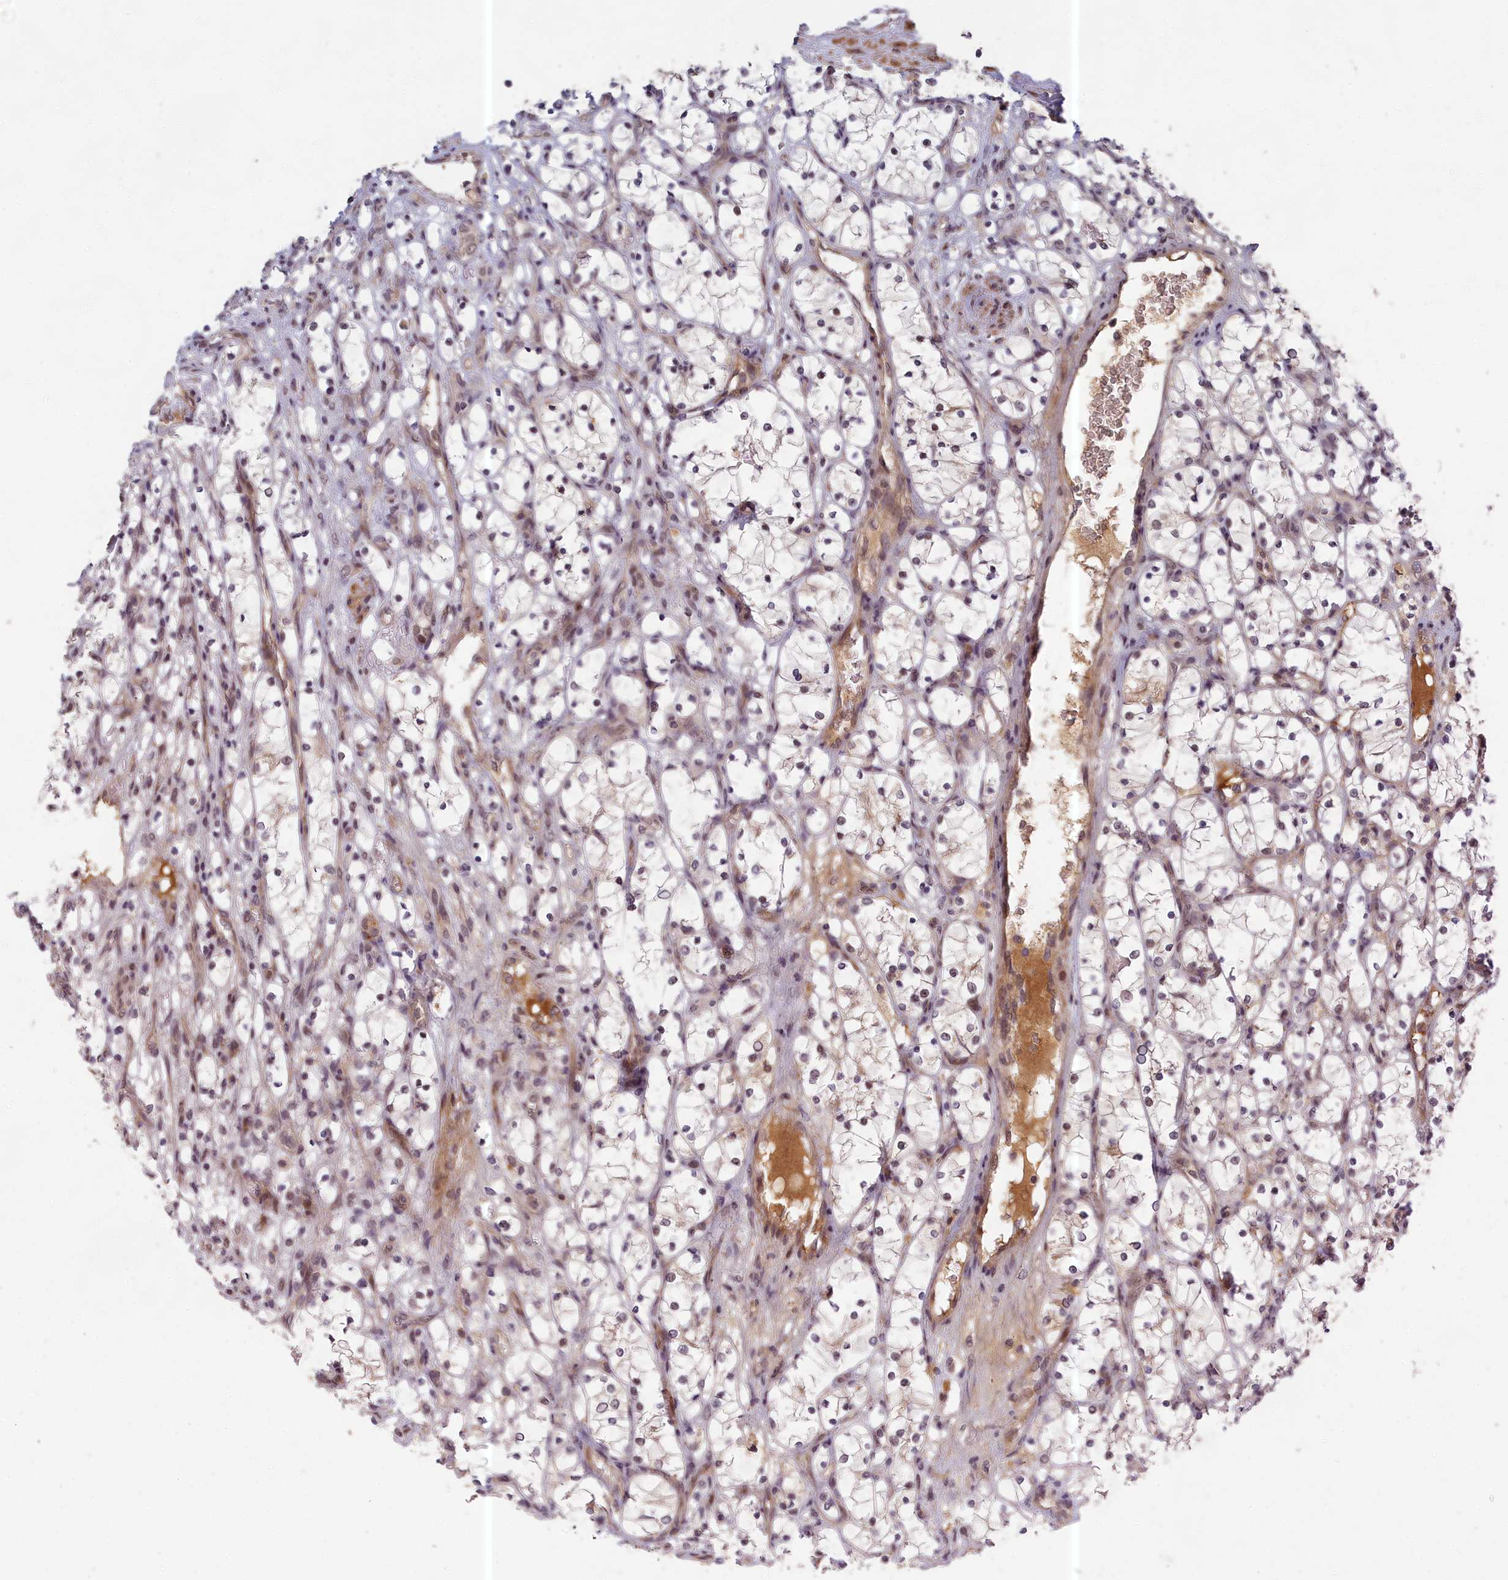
{"staining": {"intensity": "negative", "quantity": "none", "location": "none"}, "tissue": "renal cancer", "cell_type": "Tumor cells", "image_type": "cancer", "snomed": [{"axis": "morphology", "description": "Adenocarcinoma, NOS"}, {"axis": "topography", "description": "Kidney"}], "caption": "Adenocarcinoma (renal) was stained to show a protein in brown. There is no significant staining in tumor cells. (DAB (3,3'-diaminobenzidine) immunohistochemistry with hematoxylin counter stain).", "gene": "EARS2", "patient": {"sex": "female", "age": 69}}